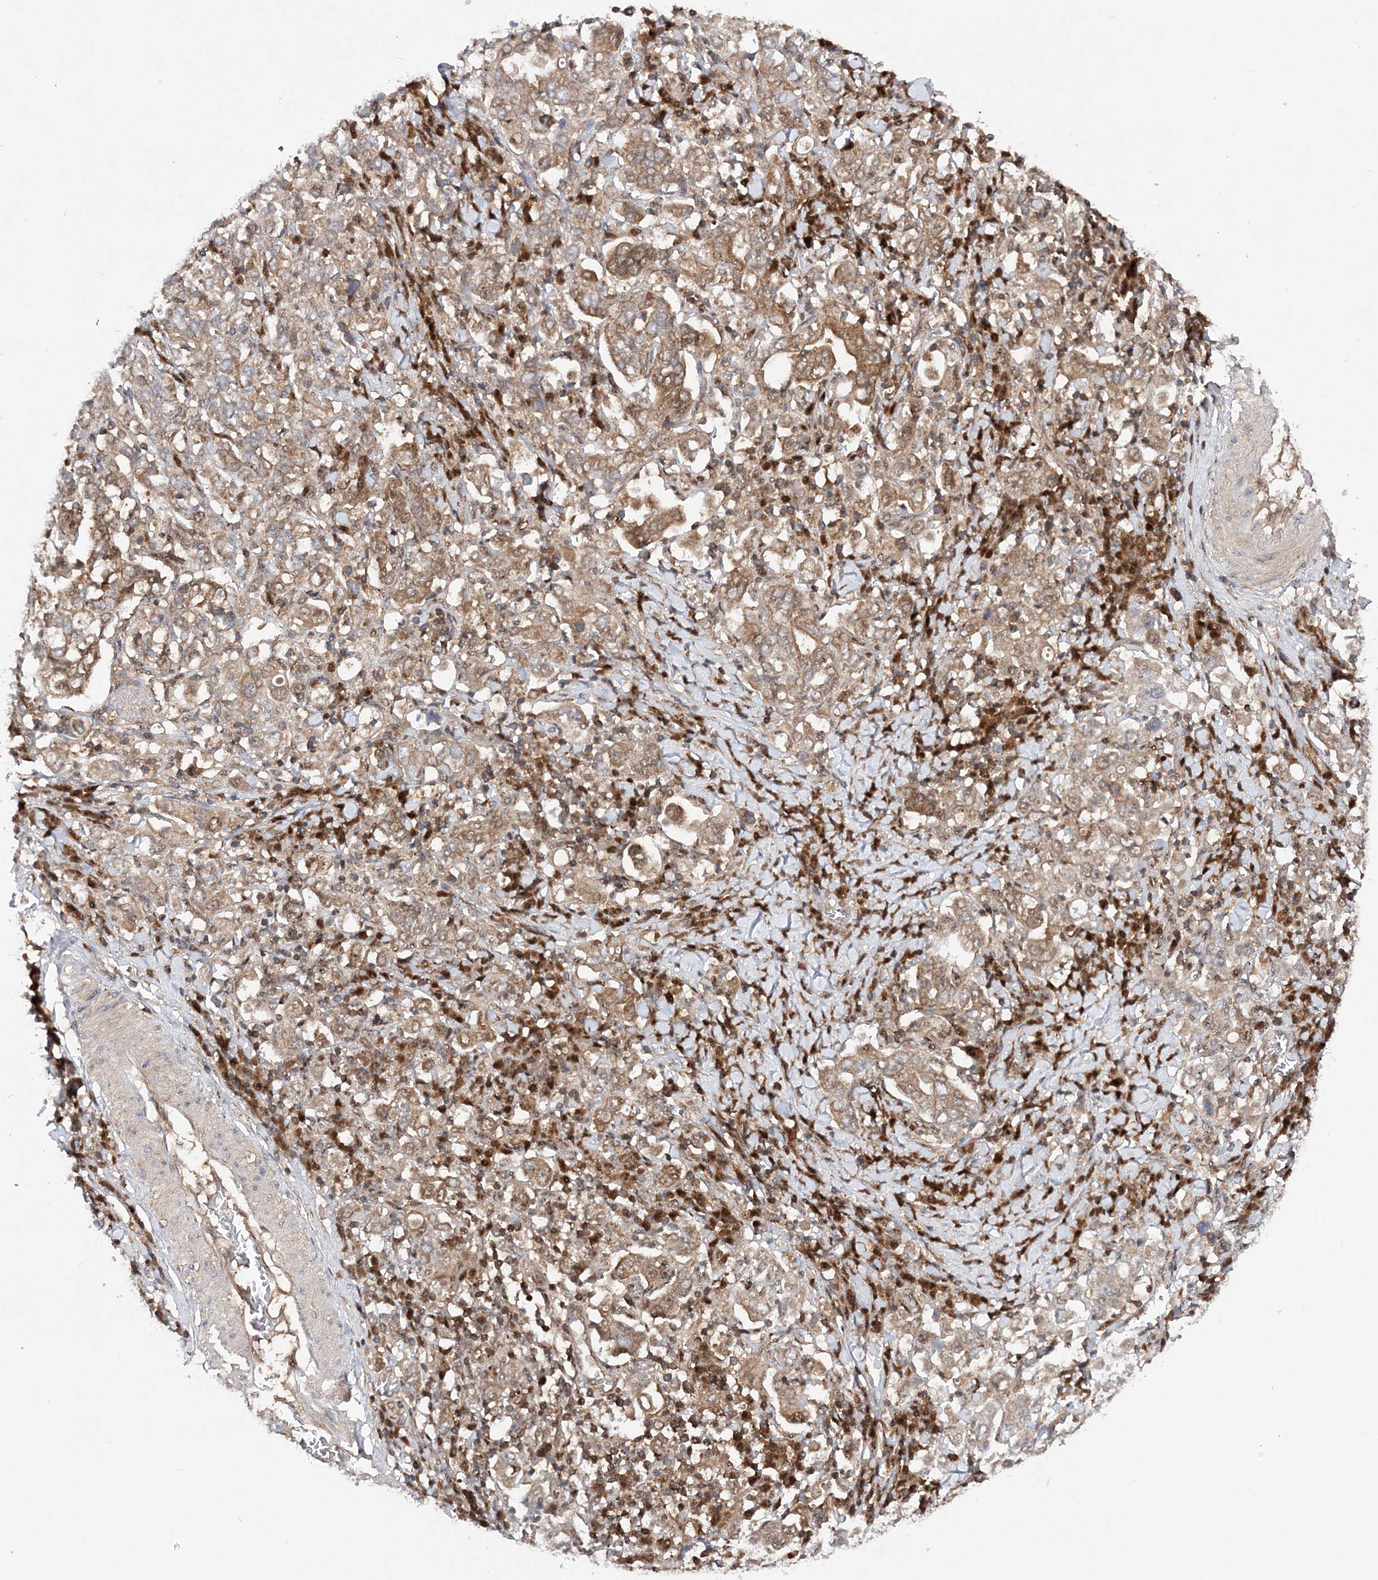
{"staining": {"intensity": "weak", "quantity": ">75%", "location": "cytoplasmic/membranous"}, "tissue": "stomach cancer", "cell_type": "Tumor cells", "image_type": "cancer", "snomed": [{"axis": "morphology", "description": "Adenocarcinoma, NOS"}, {"axis": "topography", "description": "Stomach, upper"}], "caption": "The image demonstrates a brown stain indicating the presence of a protein in the cytoplasmic/membranous of tumor cells in stomach cancer (adenocarcinoma). (DAB (3,3'-diaminobenzidine) IHC with brightfield microscopy, high magnification).", "gene": "NIF3L1", "patient": {"sex": "male", "age": 62}}